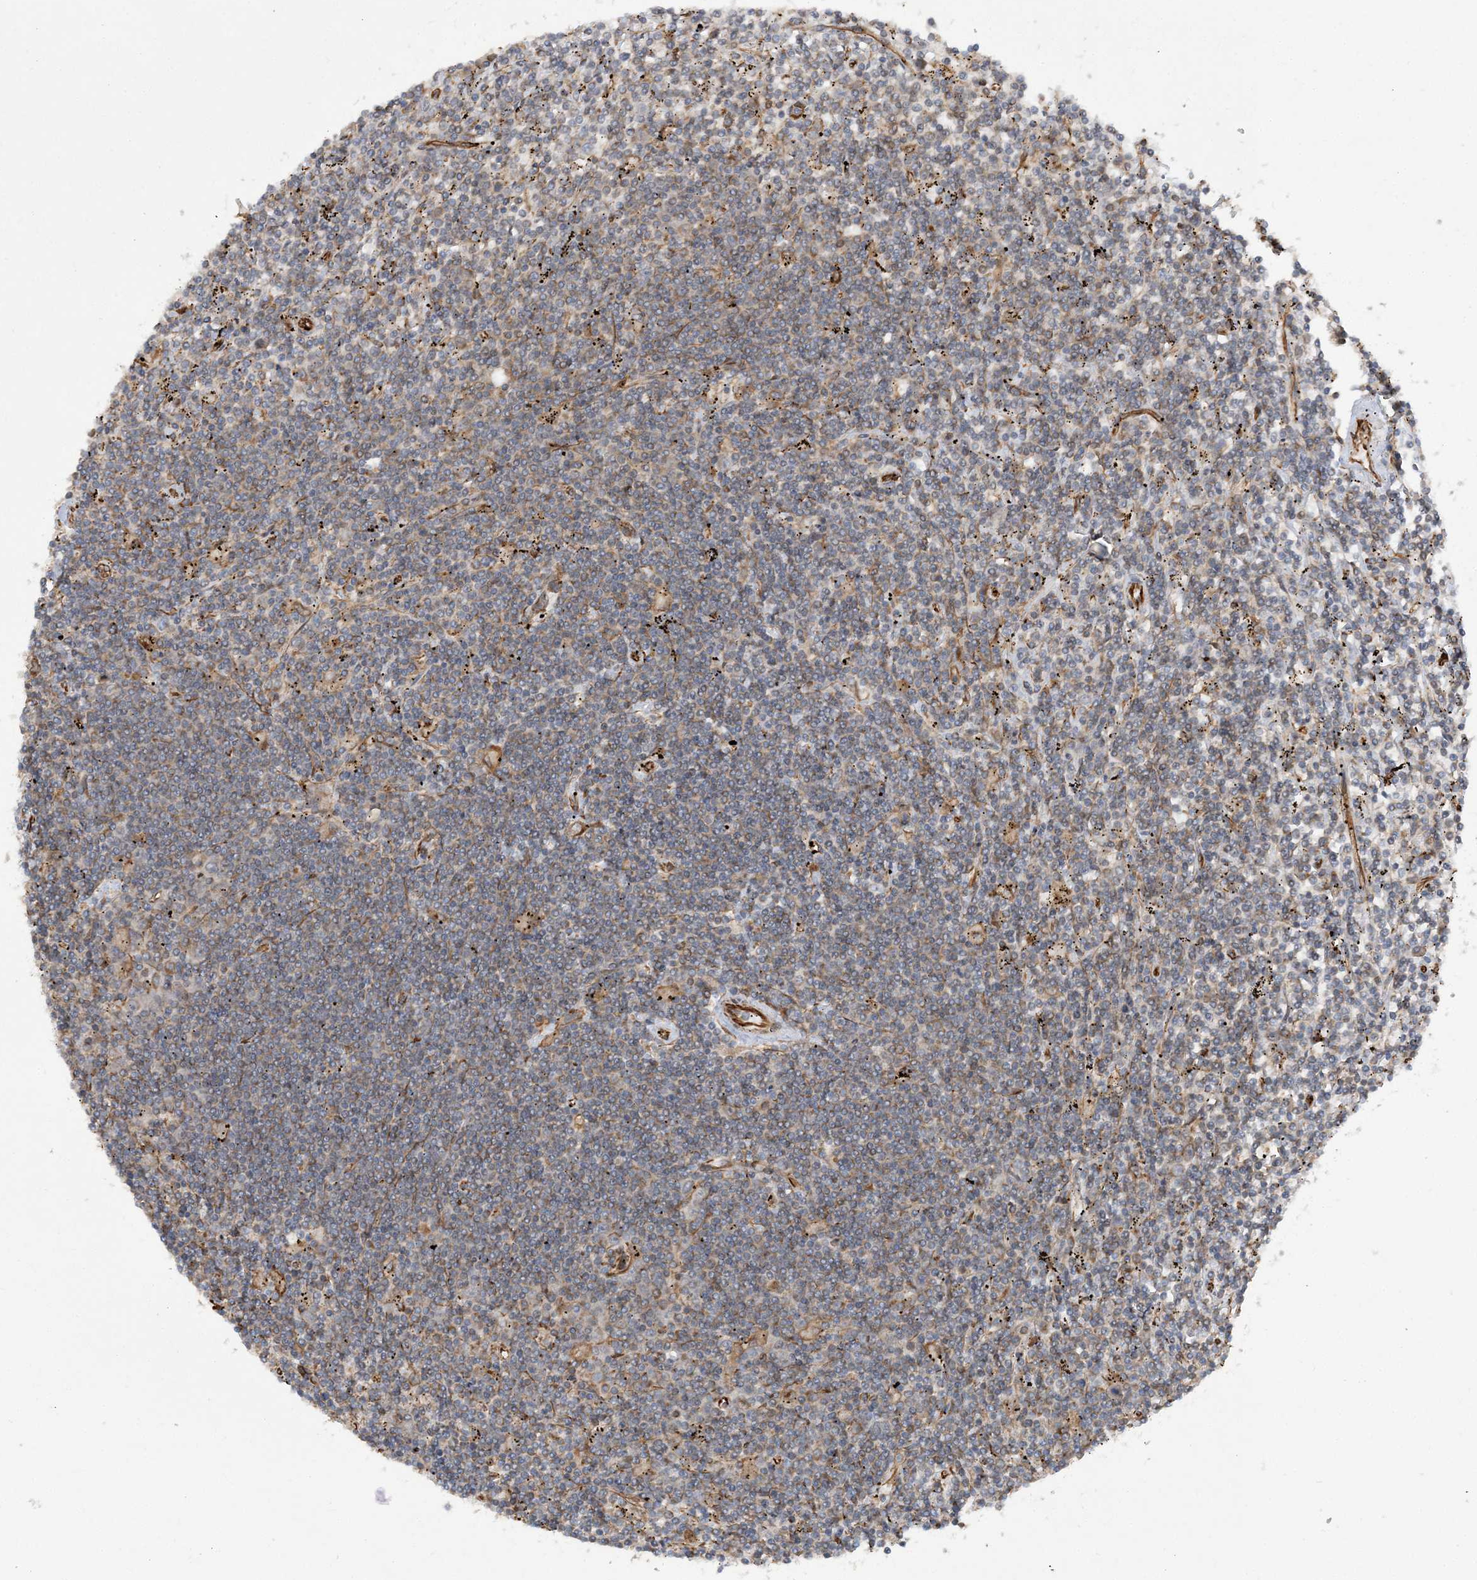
{"staining": {"intensity": "negative", "quantity": "none", "location": "none"}, "tissue": "lymphoma", "cell_type": "Tumor cells", "image_type": "cancer", "snomed": [{"axis": "morphology", "description": "Malignant lymphoma, non-Hodgkin's type, Low grade"}, {"axis": "topography", "description": "Spleen"}], "caption": "Tumor cells are negative for protein expression in human lymphoma.", "gene": "FAM114A2", "patient": {"sex": "male", "age": 76}}